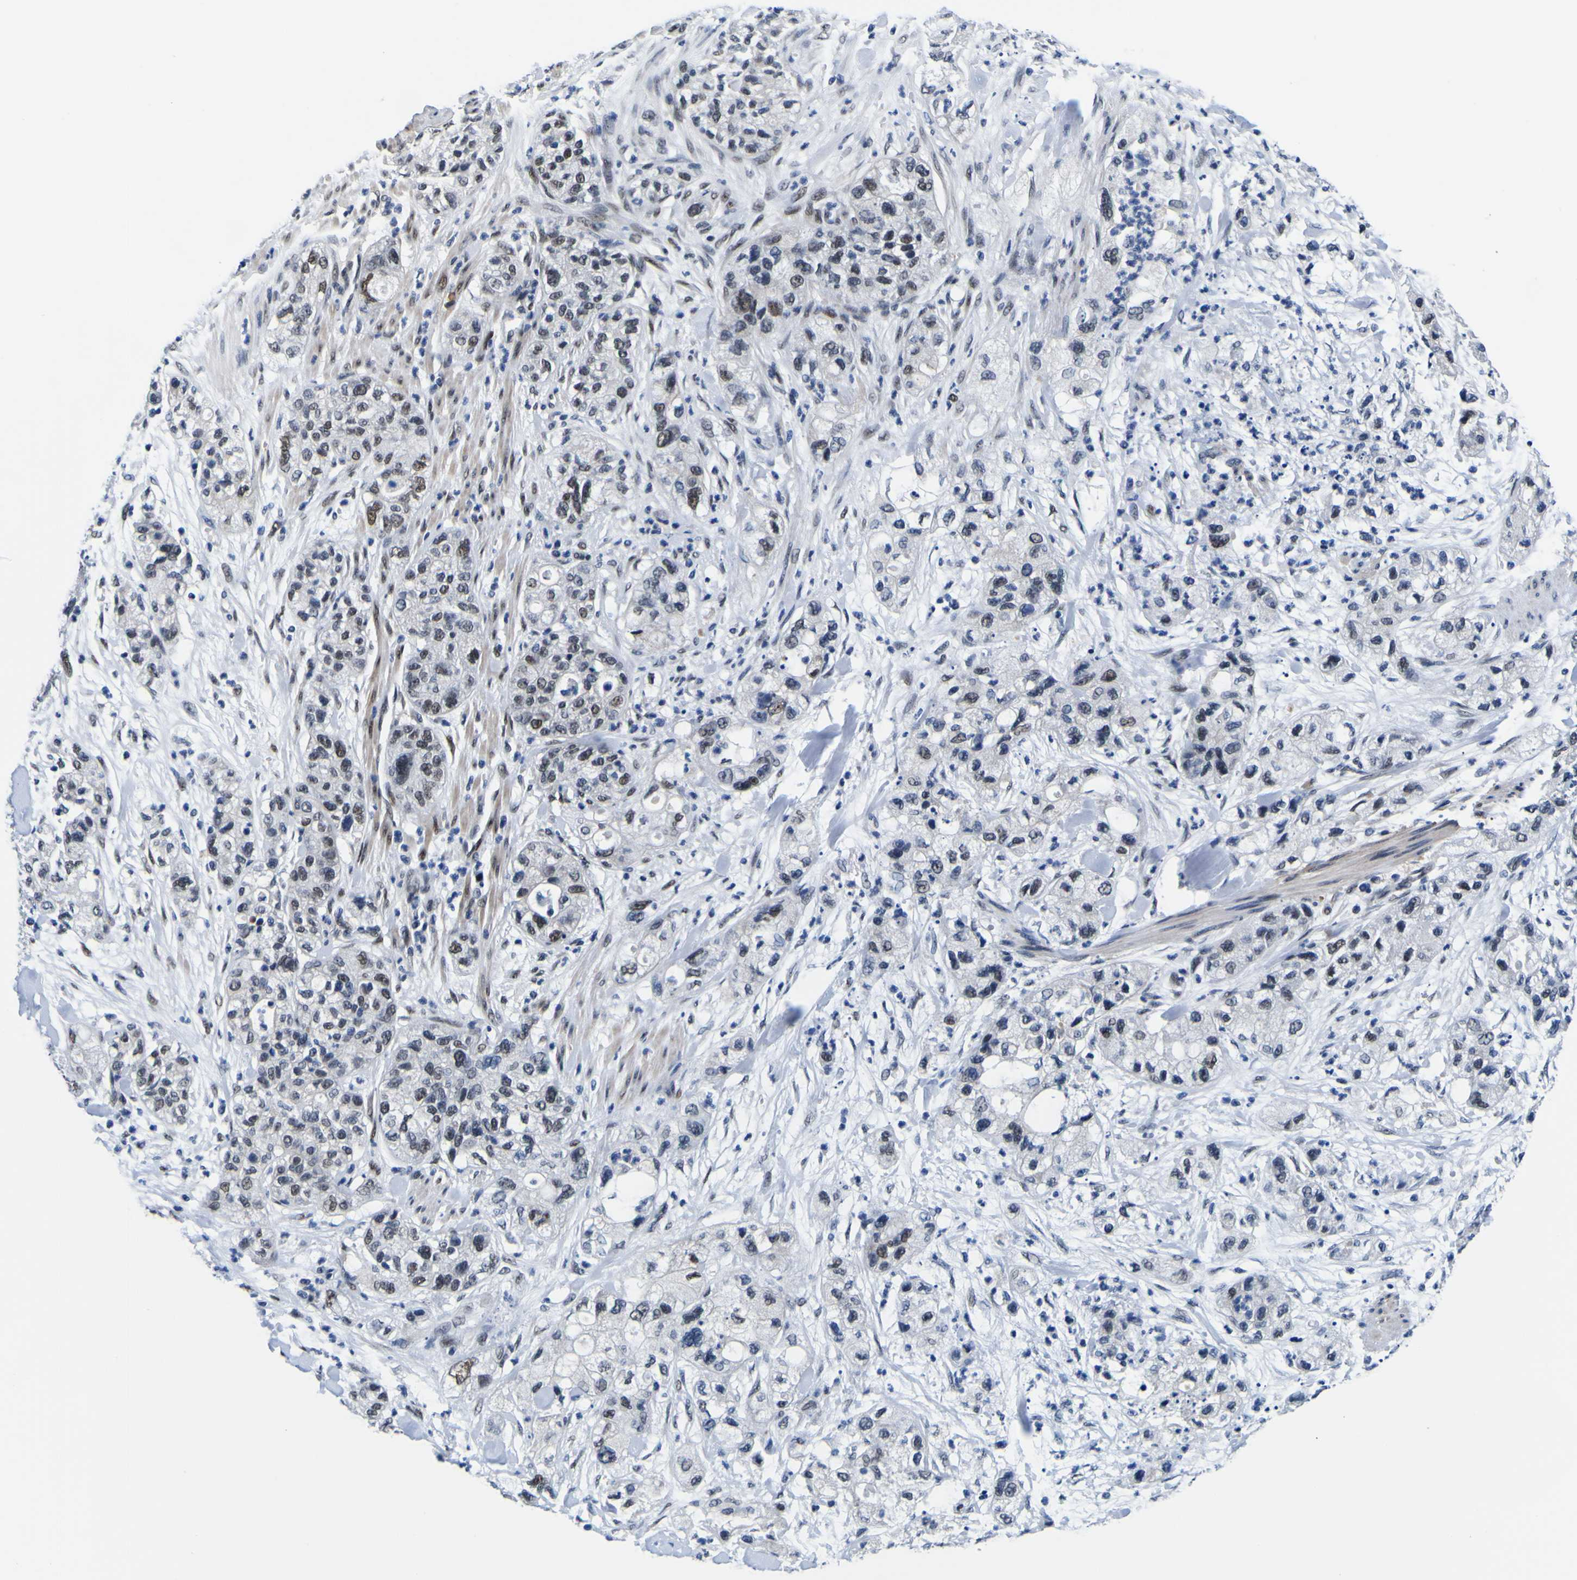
{"staining": {"intensity": "weak", "quantity": "<25%", "location": "nuclear"}, "tissue": "pancreatic cancer", "cell_type": "Tumor cells", "image_type": "cancer", "snomed": [{"axis": "morphology", "description": "Adenocarcinoma, NOS"}, {"axis": "topography", "description": "Pancreas"}], "caption": "This micrograph is of pancreatic adenocarcinoma stained with immunohistochemistry (IHC) to label a protein in brown with the nuclei are counter-stained blue. There is no positivity in tumor cells.", "gene": "CUL4B", "patient": {"sex": "female", "age": 78}}